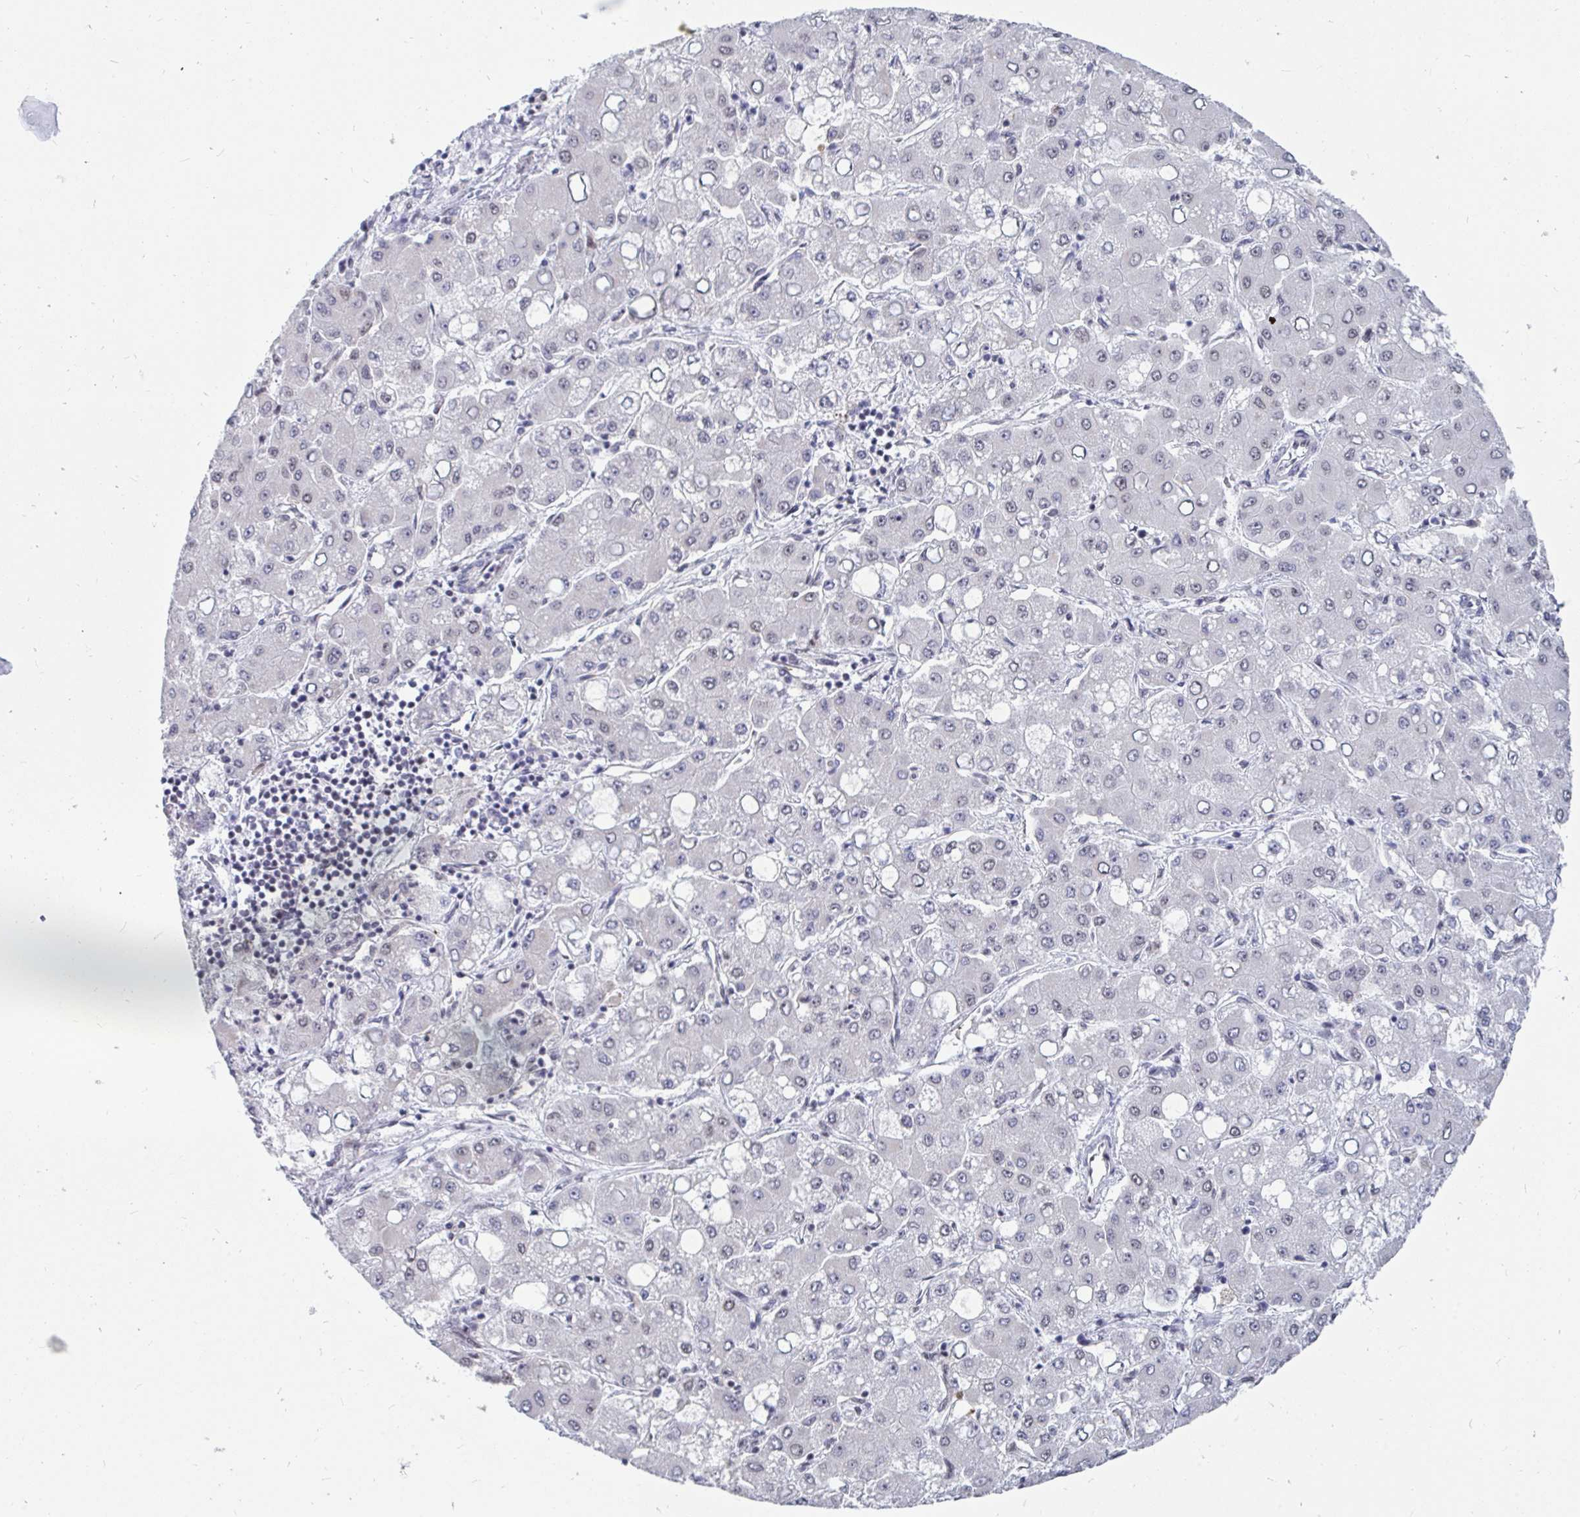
{"staining": {"intensity": "negative", "quantity": "none", "location": "none"}, "tissue": "liver cancer", "cell_type": "Tumor cells", "image_type": "cancer", "snomed": [{"axis": "morphology", "description": "Carcinoma, Hepatocellular, NOS"}, {"axis": "topography", "description": "Liver"}], "caption": "Photomicrograph shows no protein positivity in tumor cells of liver cancer (hepatocellular carcinoma) tissue.", "gene": "TRIP12", "patient": {"sex": "male", "age": 40}}